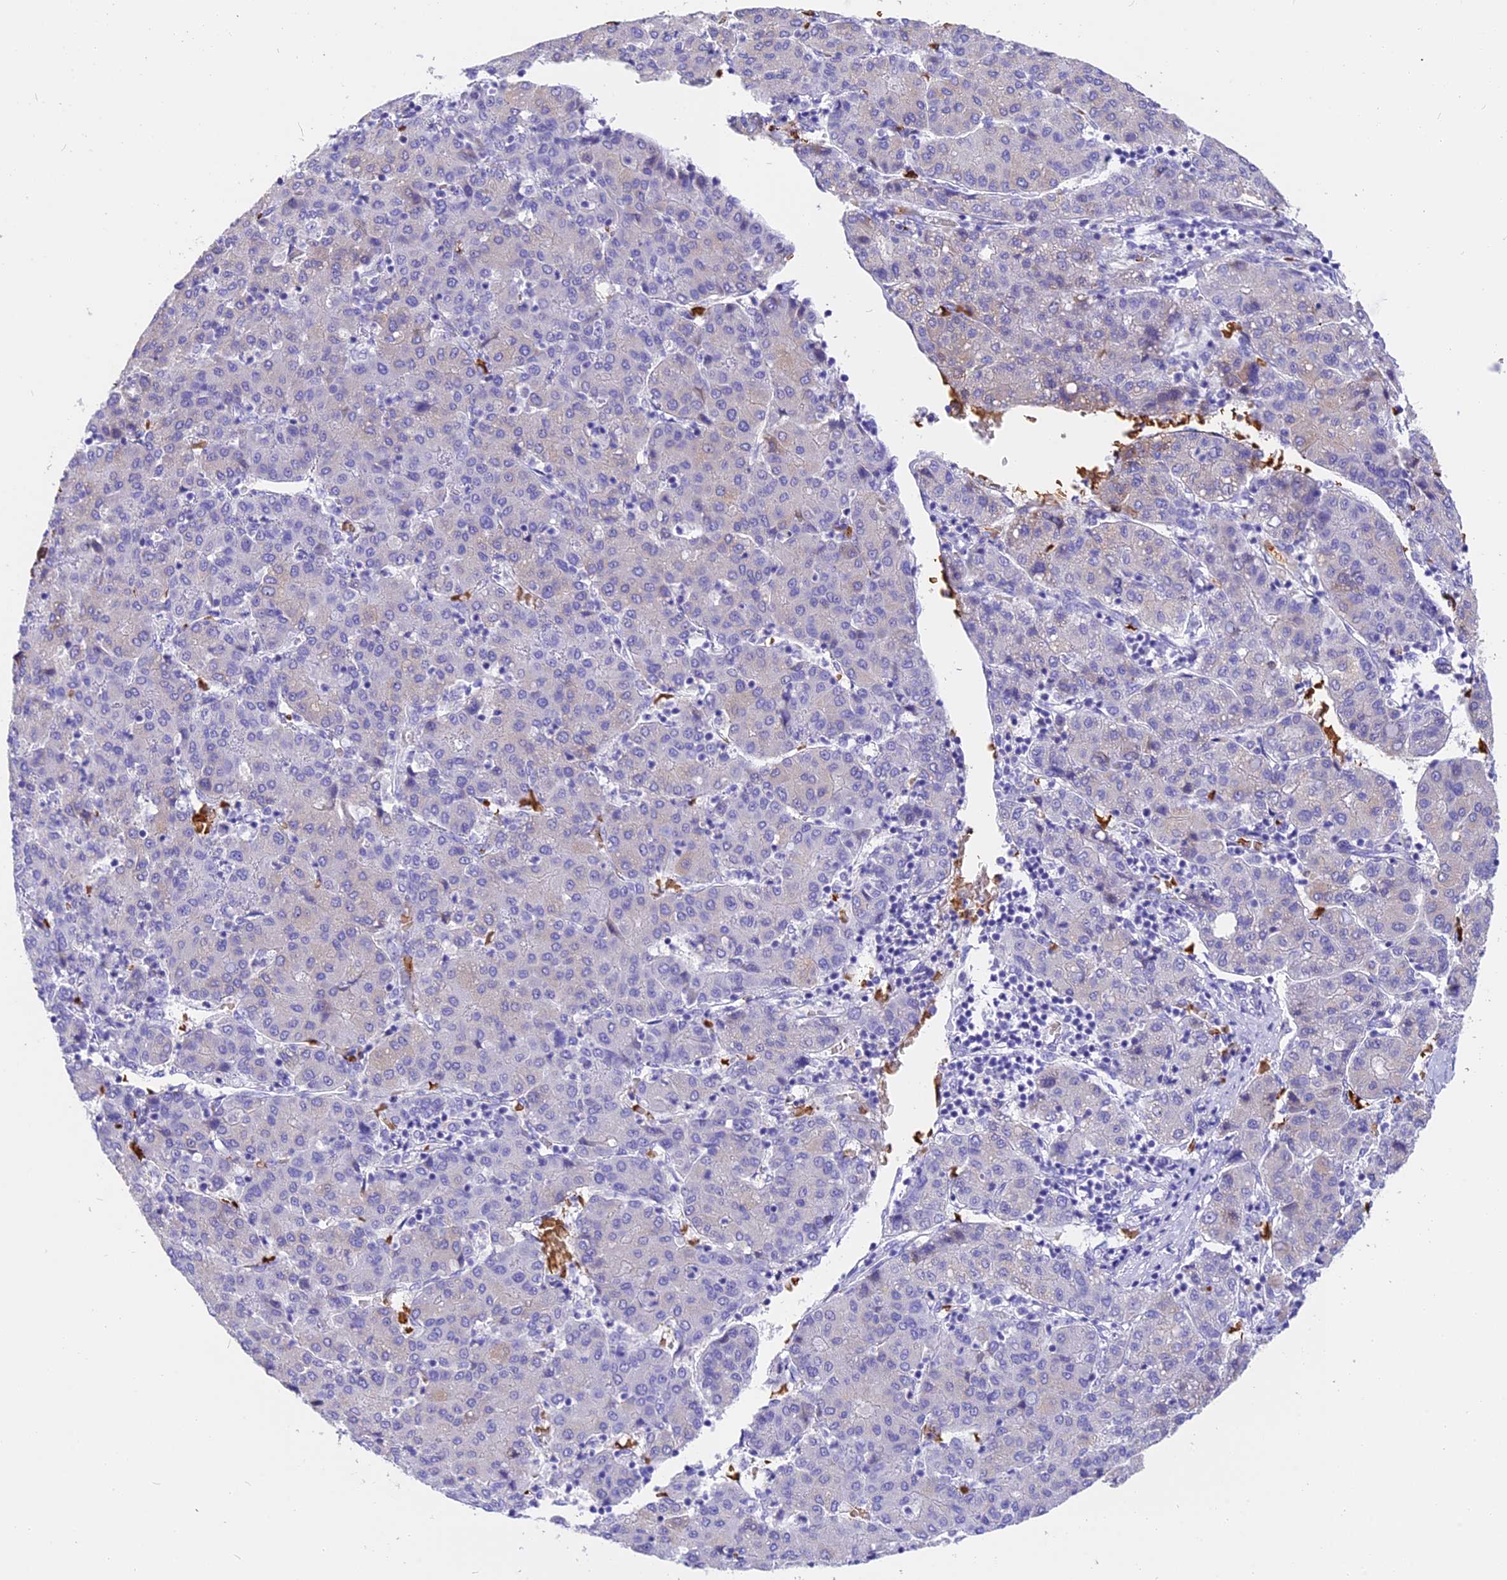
{"staining": {"intensity": "negative", "quantity": "none", "location": "none"}, "tissue": "liver cancer", "cell_type": "Tumor cells", "image_type": "cancer", "snomed": [{"axis": "morphology", "description": "Carcinoma, Hepatocellular, NOS"}, {"axis": "topography", "description": "Liver"}], "caption": "An immunohistochemistry micrograph of liver cancer (hepatocellular carcinoma) is shown. There is no staining in tumor cells of liver cancer (hepatocellular carcinoma). (IHC, brightfield microscopy, high magnification).", "gene": "TNNC2", "patient": {"sex": "male", "age": 65}}